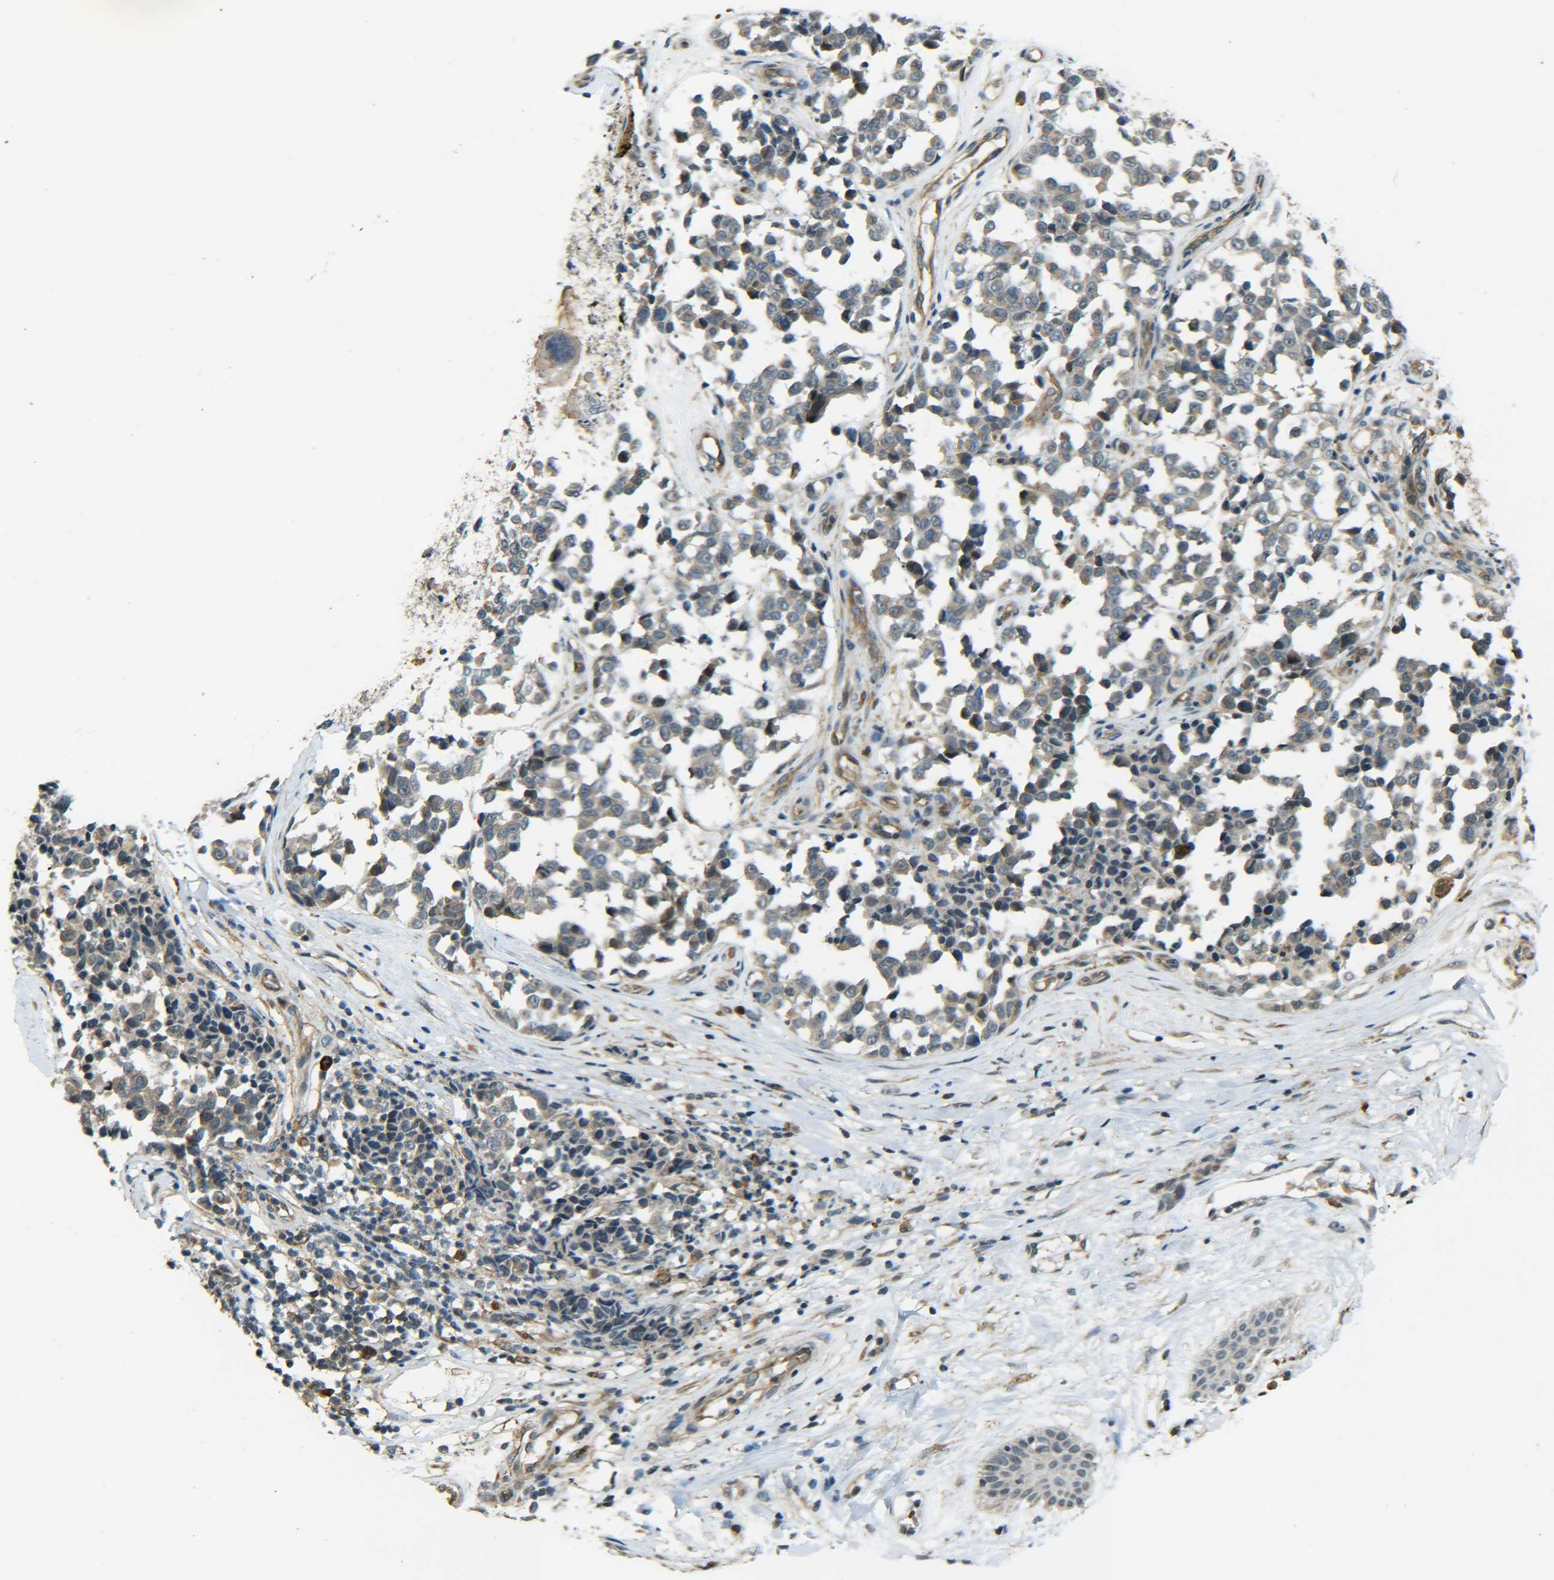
{"staining": {"intensity": "weak", "quantity": ">75%", "location": "cytoplasmic/membranous"}, "tissue": "melanoma", "cell_type": "Tumor cells", "image_type": "cancer", "snomed": [{"axis": "morphology", "description": "Malignant melanoma, NOS"}, {"axis": "topography", "description": "Skin"}], "caption": "Immunohistochemistry micrograph of neoplastic tissue: human malignant melanoma stained using immunohistochemistry shows low levels of weak protein expression localized specifically in the cytoplasmic/membranous of tumor cells, appearing as a cytoplasmic/membranous brown color.", "gene": "DAB2", "patient": {"sex": "female", "age": 64}}